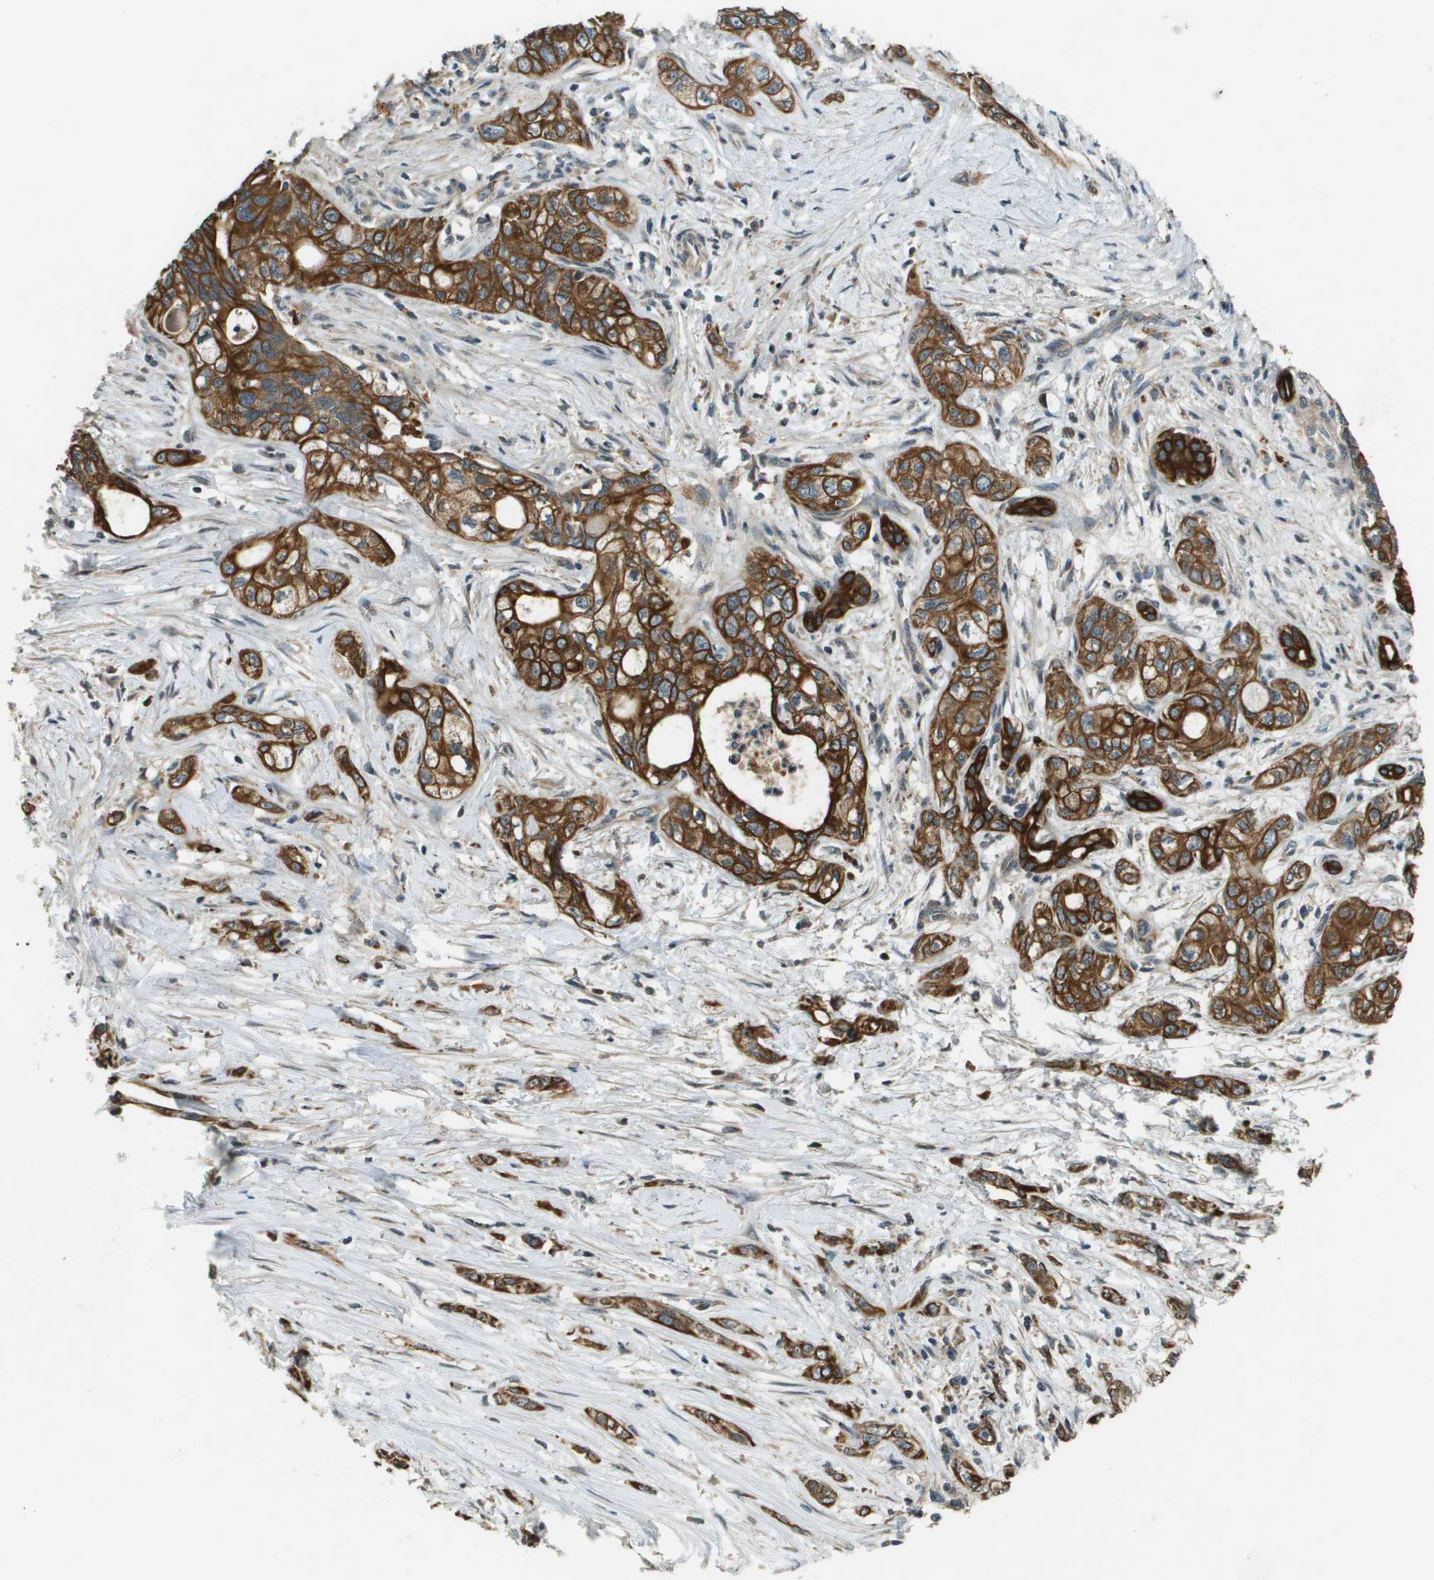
{"staining": {"intensity": "strong", "quantity": ">75%", "location": "cytoplasmic/membranous"}, "tissue": "pancreatic cancer", "cell_type": "Tumor cells", "image_type": "cancer", "snomed": [{"axis": "morphology", "description": "Adenocarcinoma, NOS"}, {"axis": "topography", "description": "Pancreas"}], "caption": "Immunohistochemical staining of human adenocarcinoma (pancreatic) shows high levels of strong cytoplasmic/membranous protein staining in approximately >75% of tumor cells. The staining is performed using DAB brown chromogen to label protein expression. The nuclei are counter-stained blue using hematoxylin.", "gene": "CDKN2C", "patient": {"sex": "male", "age": 70}}